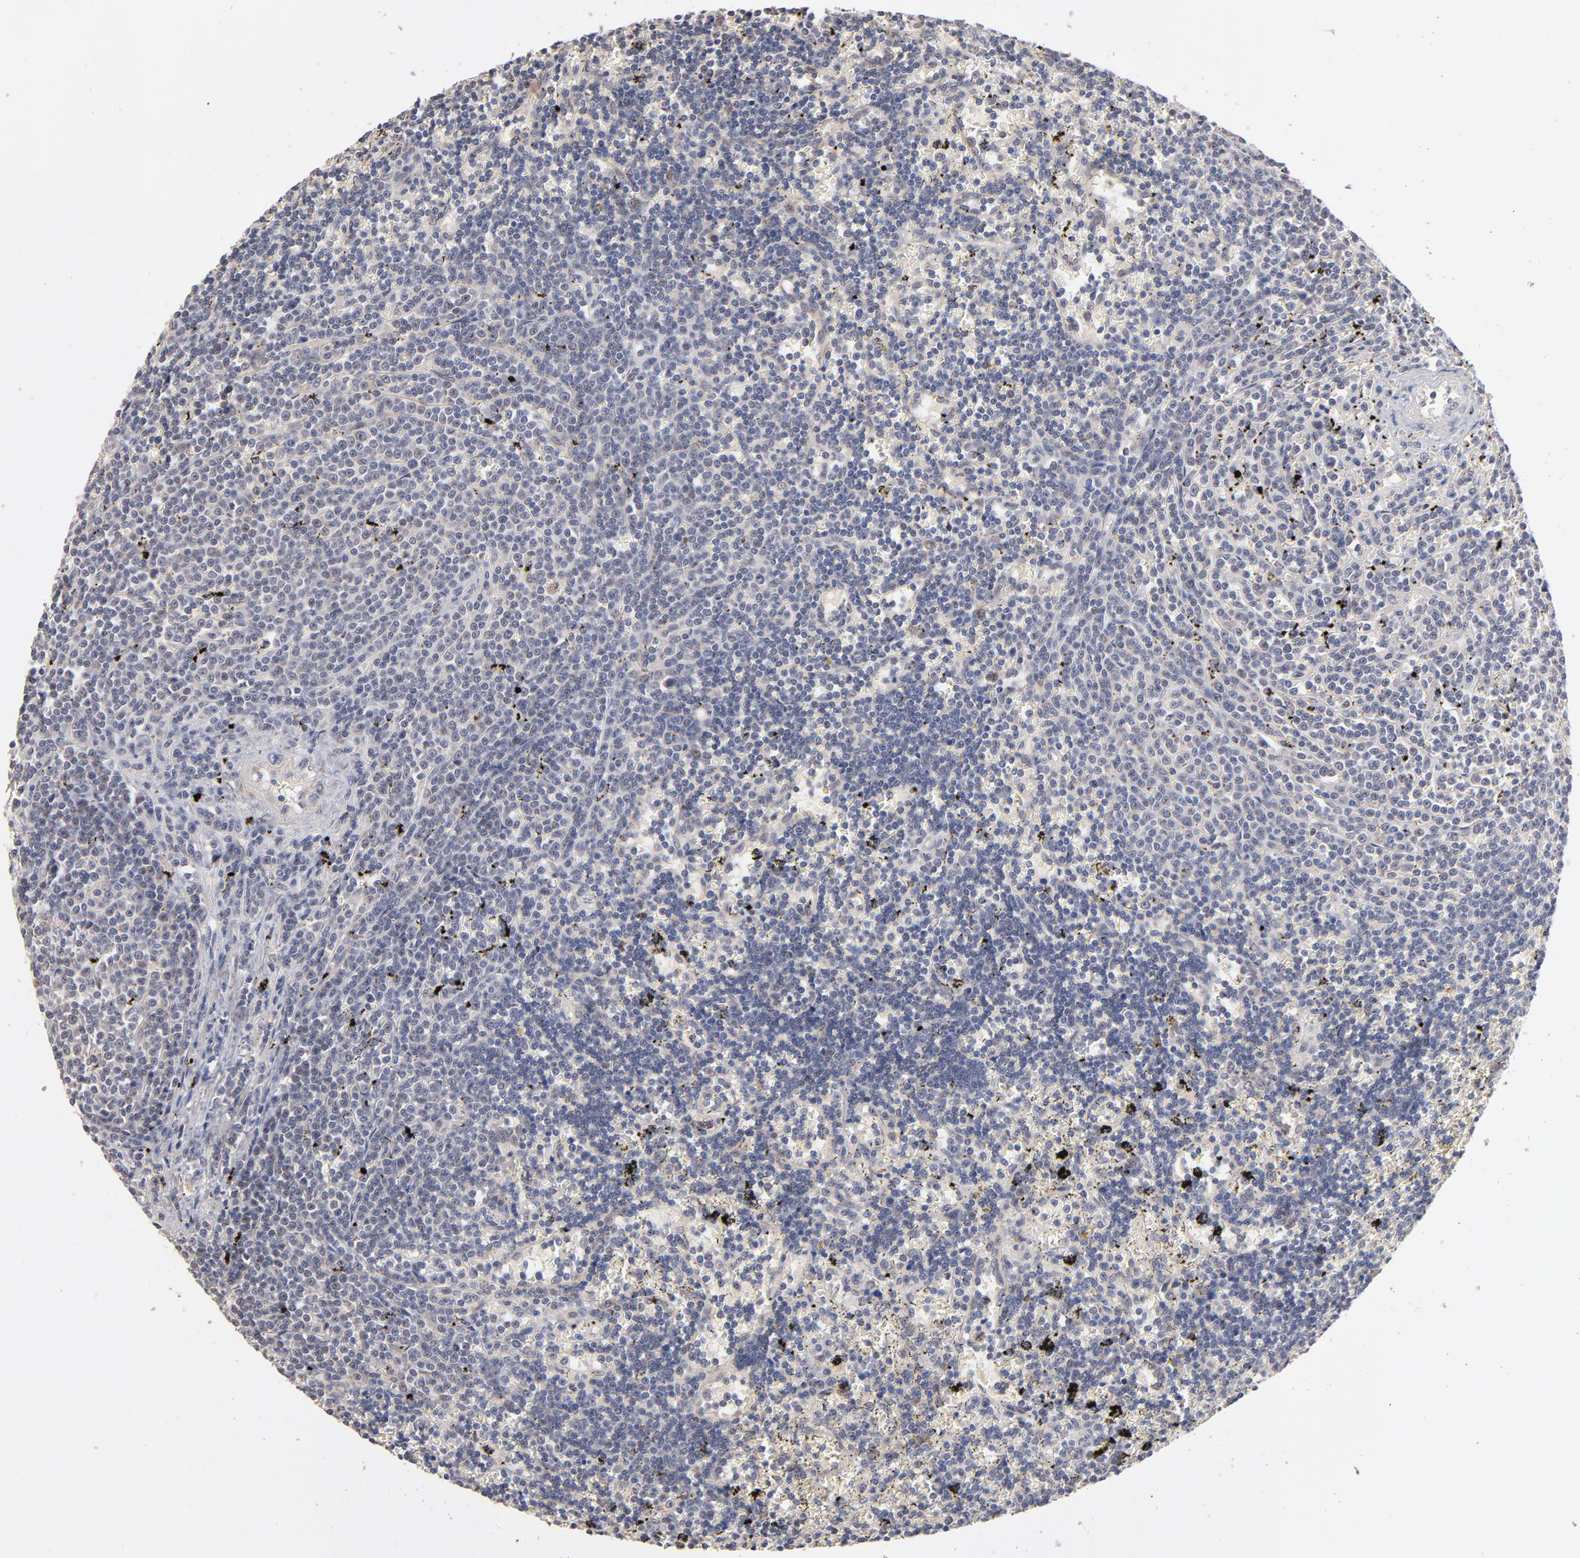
{"staining": {"intensity": "negative", "quantity": "none", "location": "none"}, "tissue": "lymphoma", "cell_type": "Tumor cells", "image_type": "cancer", "snomed": [{"axis": "morphology", "description": "Malignant lymphoma, non-Hodgkin's type, Low grade"}, {"axis": "topography", "description": "Spleen"}], "caption": "Immunohistochemistry histopathology image of neoplastic tissue: lymphoma stained with DAB reveals no significant protein positivity in tumor cells.", "gene": "MSL2", "patient": {"sex": "male", "age": 60}}